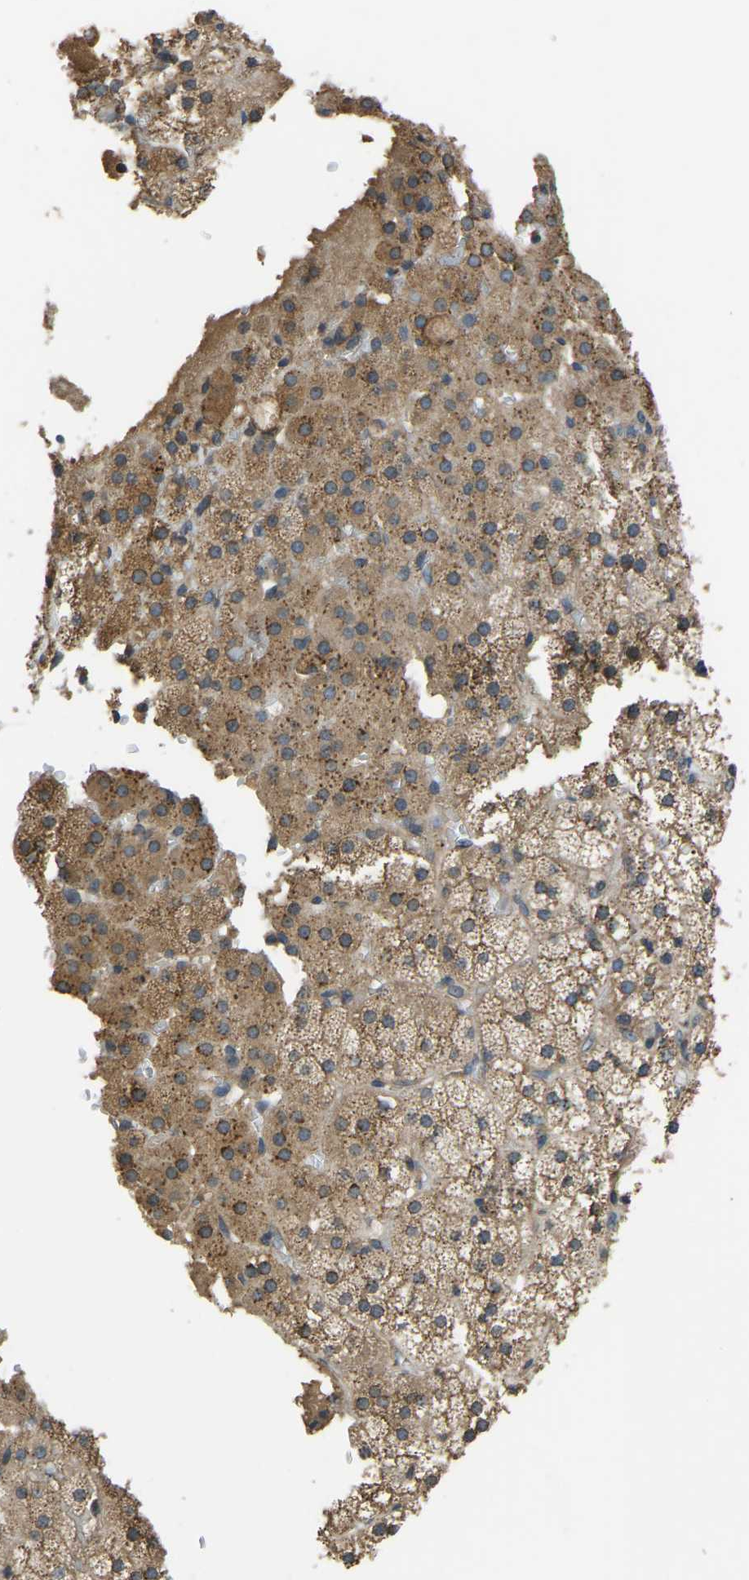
{"staining": {"intensity": "moderate", "quantity": ">75%", "location": "cytoplasmic/membranous"}, "tissue": "adrenal gland", "cell_type": "Glandular cells", "image_type": "normal", "snomed": [{"axis": "morphology", "description": "Normal tissue, NOS"}, {"axis": "topography", "description": "Adrenal gland"}], "caption": "Protein staining demonstrates moderate cytoplasmic/membranous expression in about >75% of glandular cells in unremarkable adrenal gland.", "gene": "AIMP1", "patient": {"sex": "male", "age": 35}}